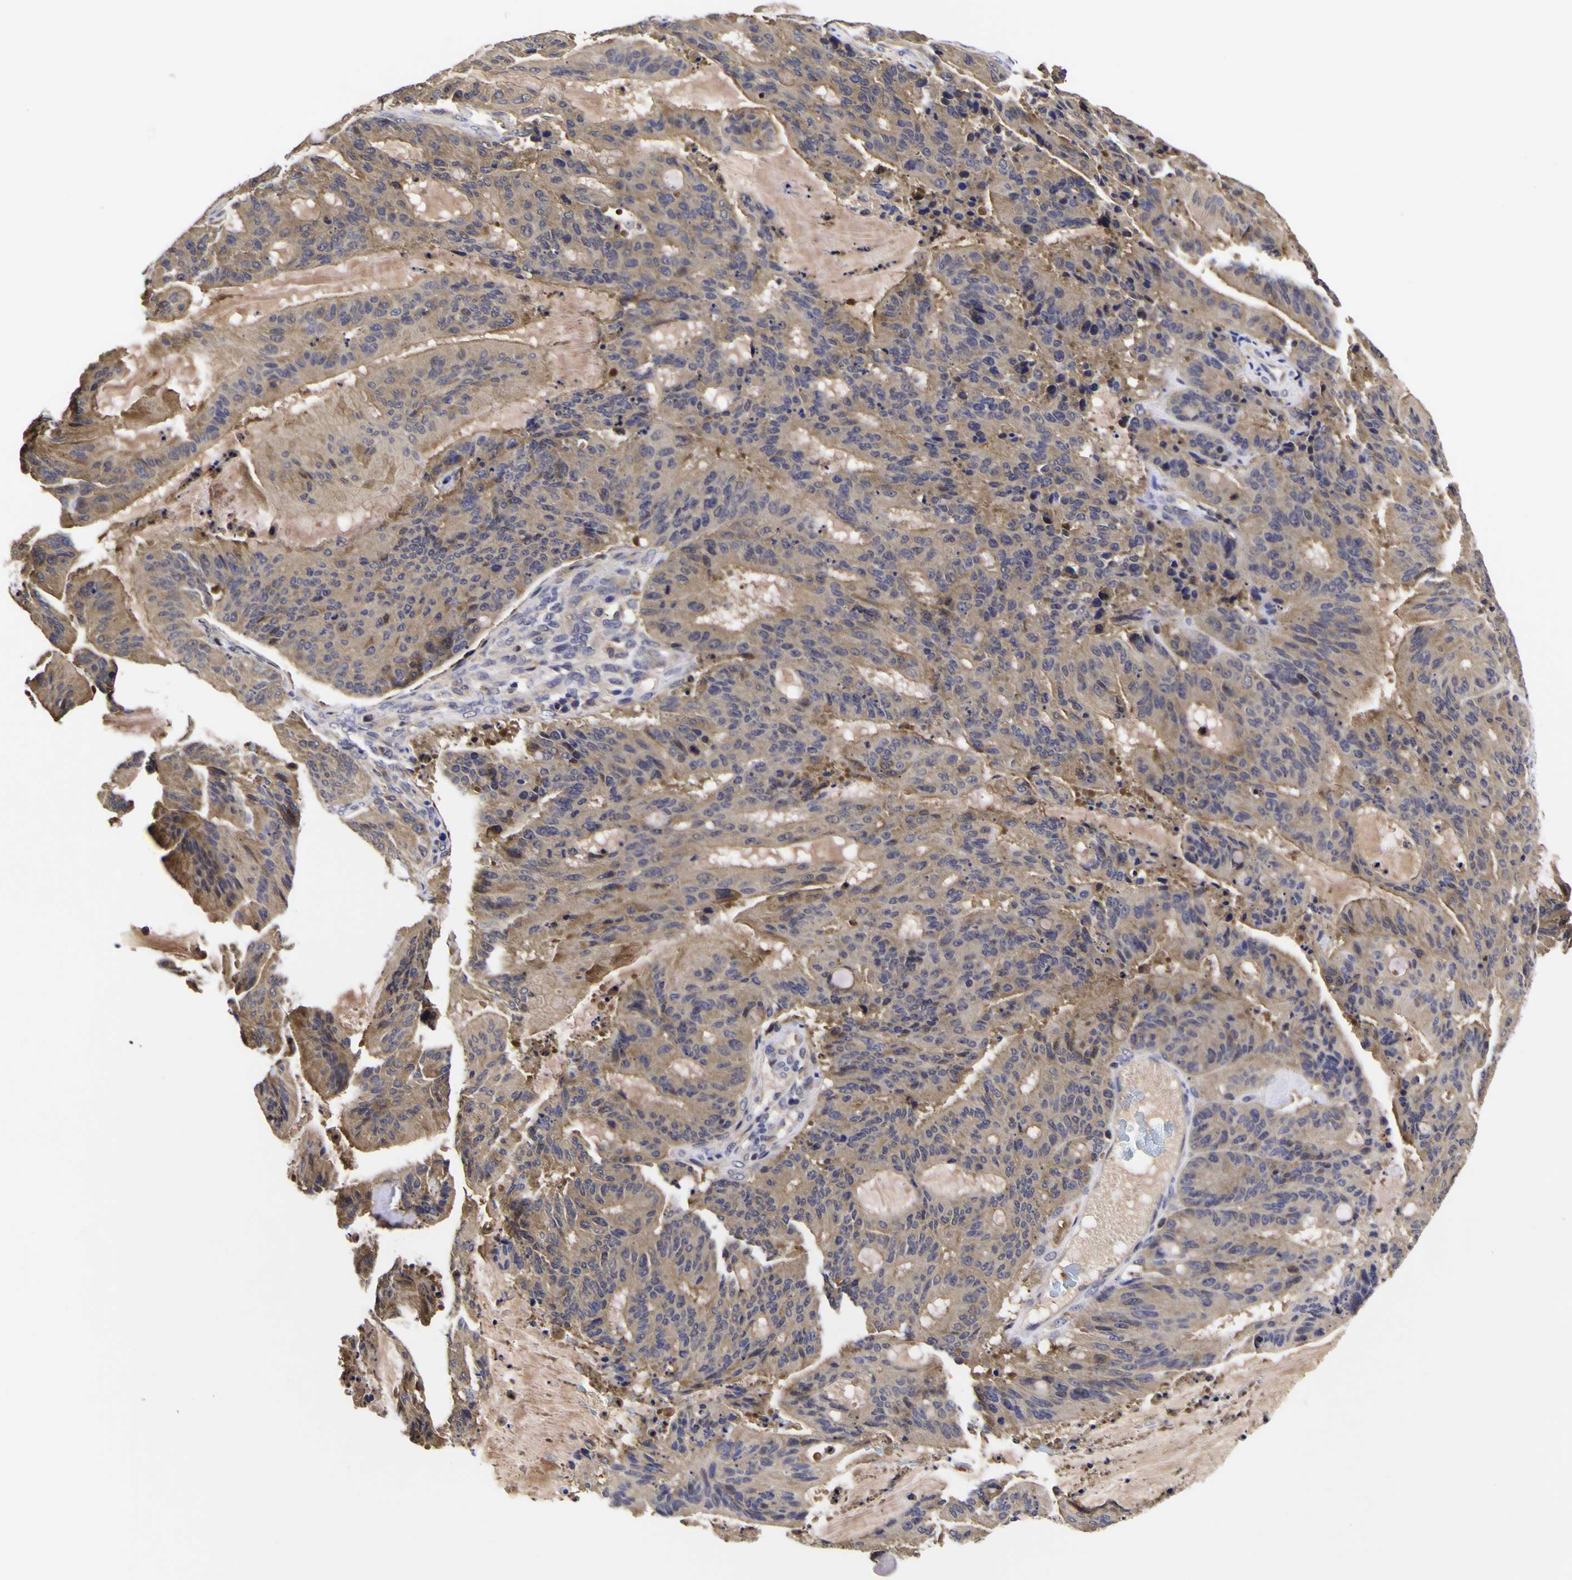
{"staining": {"intensity": "moderate", "quantity": ">75%", "location": "cytoplasmic/membranous"}, "tissue": "liver cancer", "cell_type": "Tumor cells", "image_type": "cancer", "snomed": [{"axis": "morphology", "description": "Cholangiocarcinoma"}, {"axis": "topography", "description": "Liver"}], "caption": "A high-resolution image shows IHC staining of liver cholangiocarcinoma, which reveals moderate cytoplasmic/membranous staining in about >75% of tumor cells.", "gene": "MAPK14", "patient": {"sex": "female", "age": 73}}